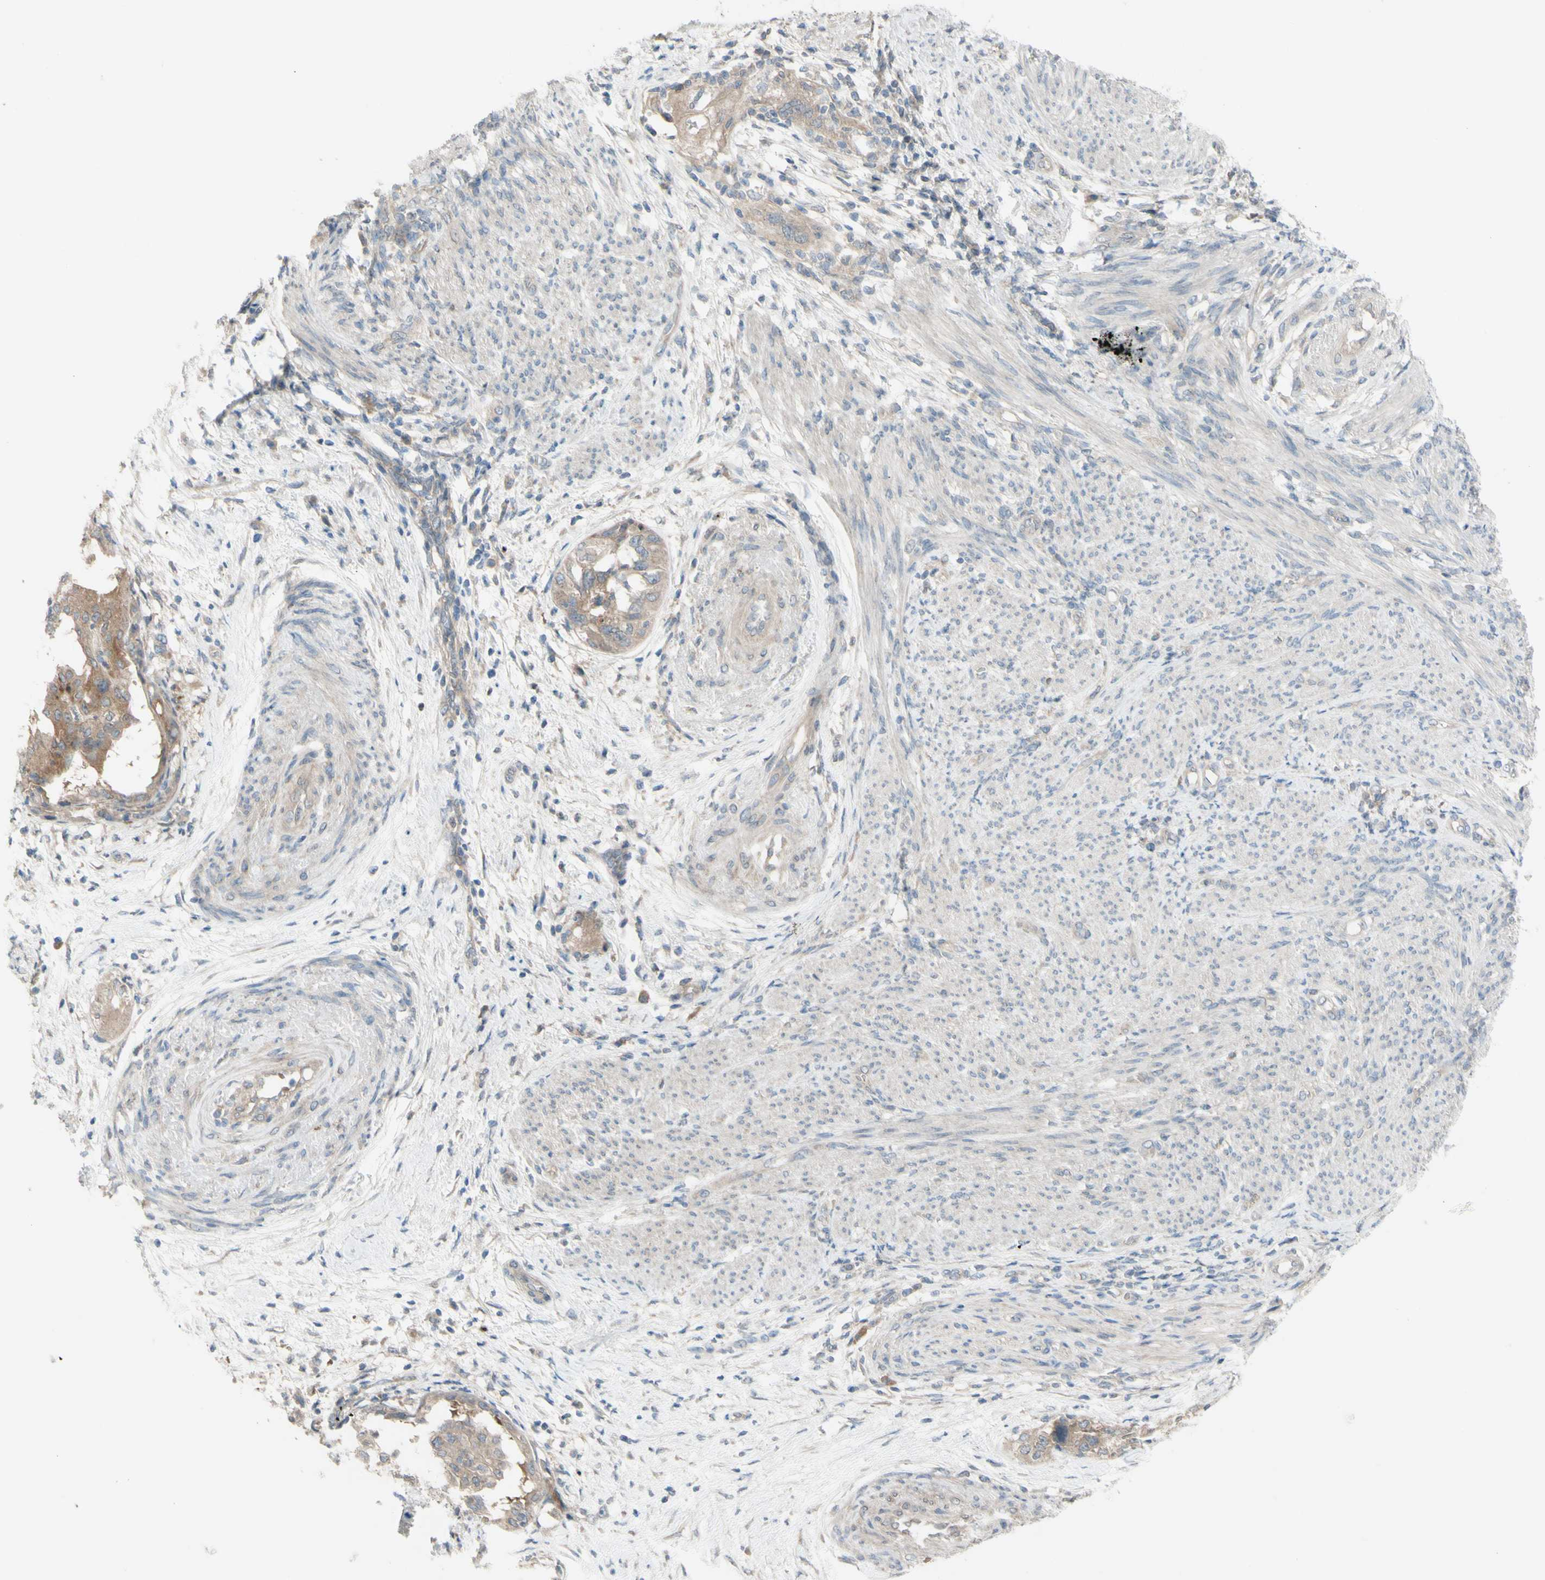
{"staining": {"intensity": "weak", "quantity": ">75%", "location": "cytoplasmic/membranous"}, "tissue": "endometrial cancer", "cell_type": "Tumor cells", "image_type": "cancer", "snomed": [{"axis": "morphology", "description": "Adenocarcinoma, NOS"}, {"axis": "topography", "description": "Endometrium"}], "caption": "An IHC image of neoplastic tissue is shown. Protein staining in brown shows weak cytoplasmic/membranous positivity in endometrial adenocarcinoma within tumor cells.", "gene": "AFP", "patient": {"sex": "female", "age": 85}}